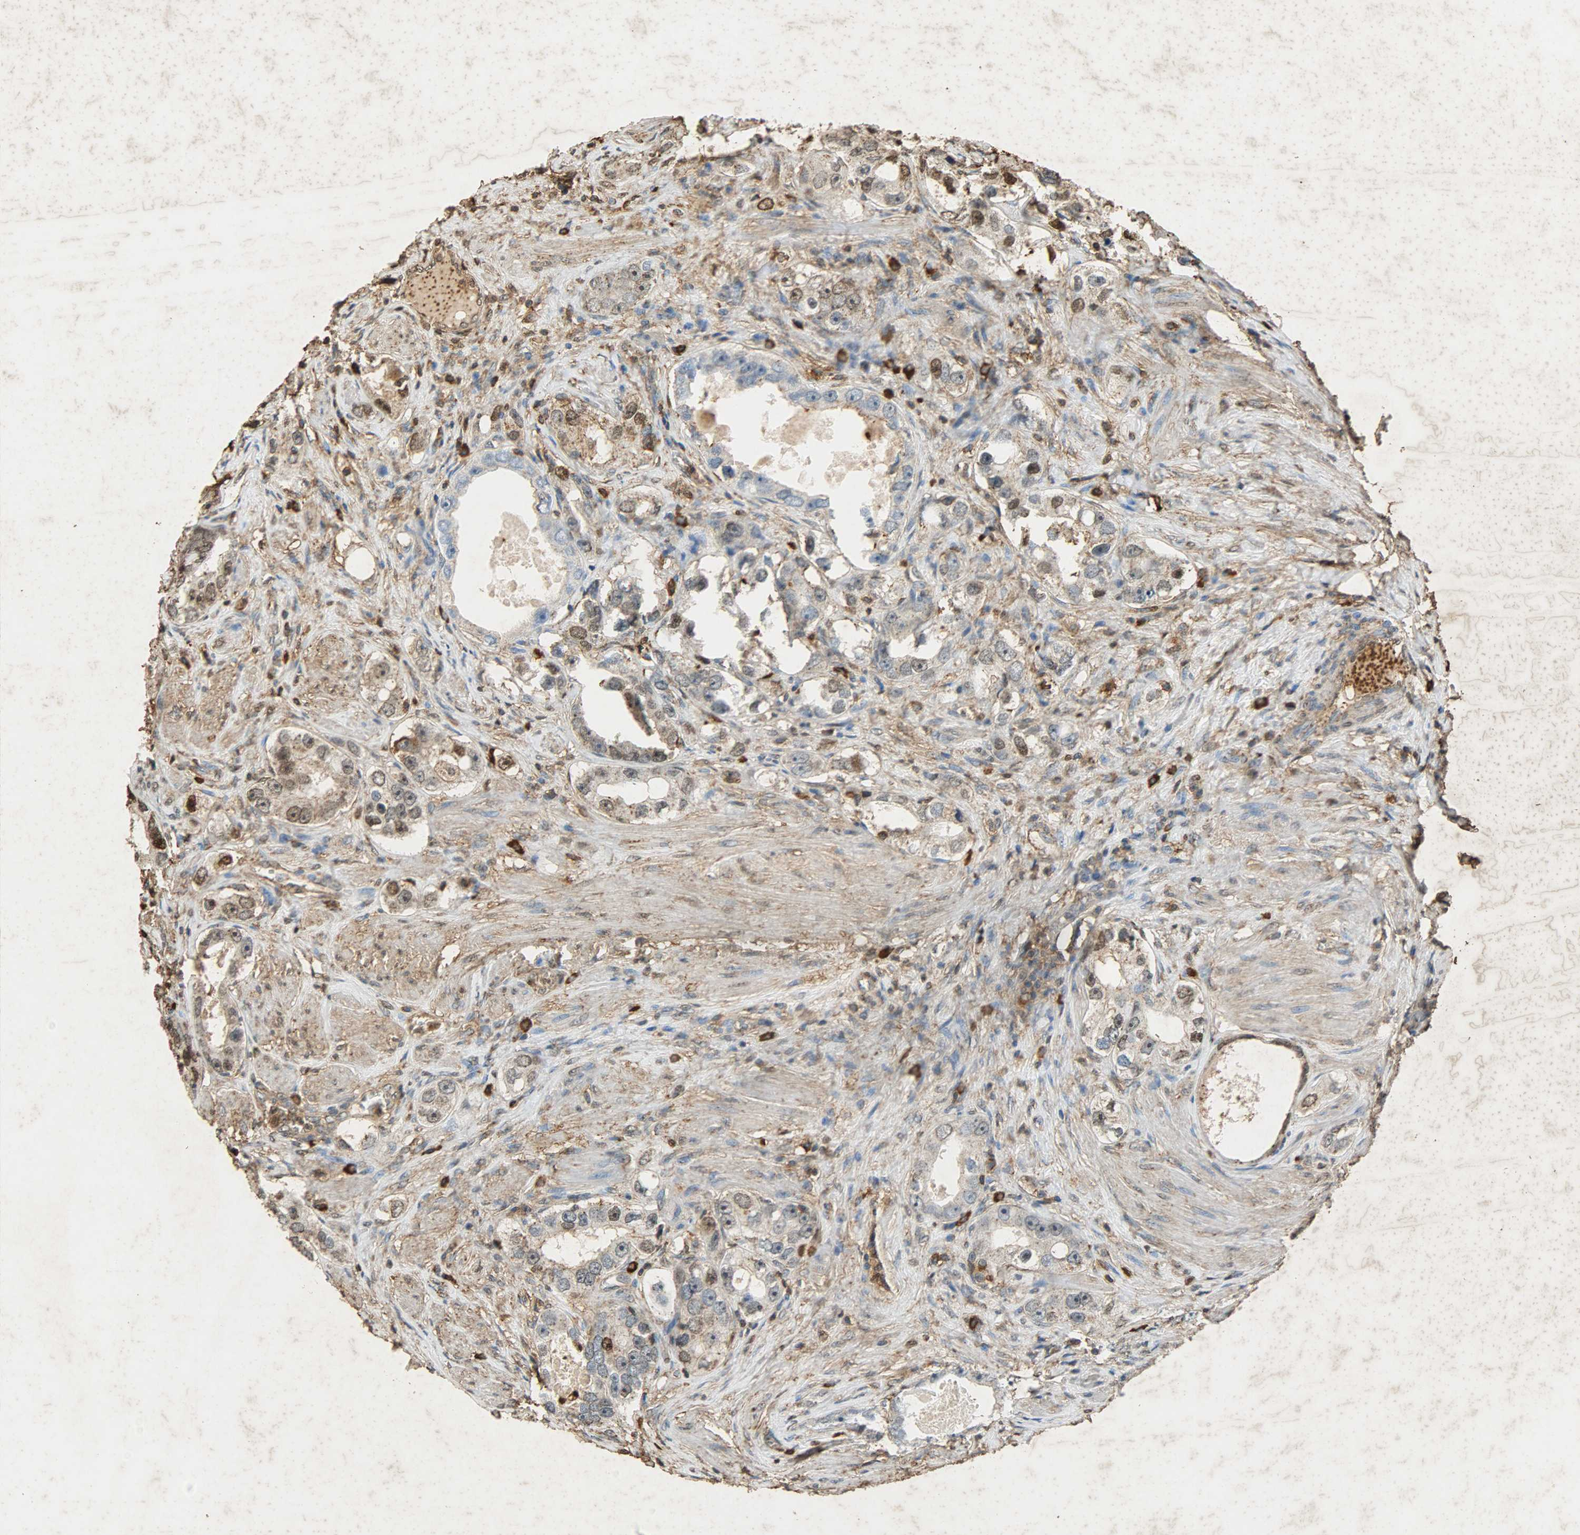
{"staining": {"intensity": "moderate", "quantity": "<25%", "location": "nuclear"}, "tissue": "prostate cancer", "cell_type": "Tumor cells", "image_type": "cancer", "snomed": [{"axis": "morphology", "description": "Adenocarcinoma, High grade"}, {"axis": "topography", "description": "Prostate"}], "caption": "Prostate cancer (adenocarcinoma (high-grade)) stained with a protein marker displays moderate staining in tumor cells.", "gene": "ANXA6", "patient": {"sex": "male", "age": 63}}